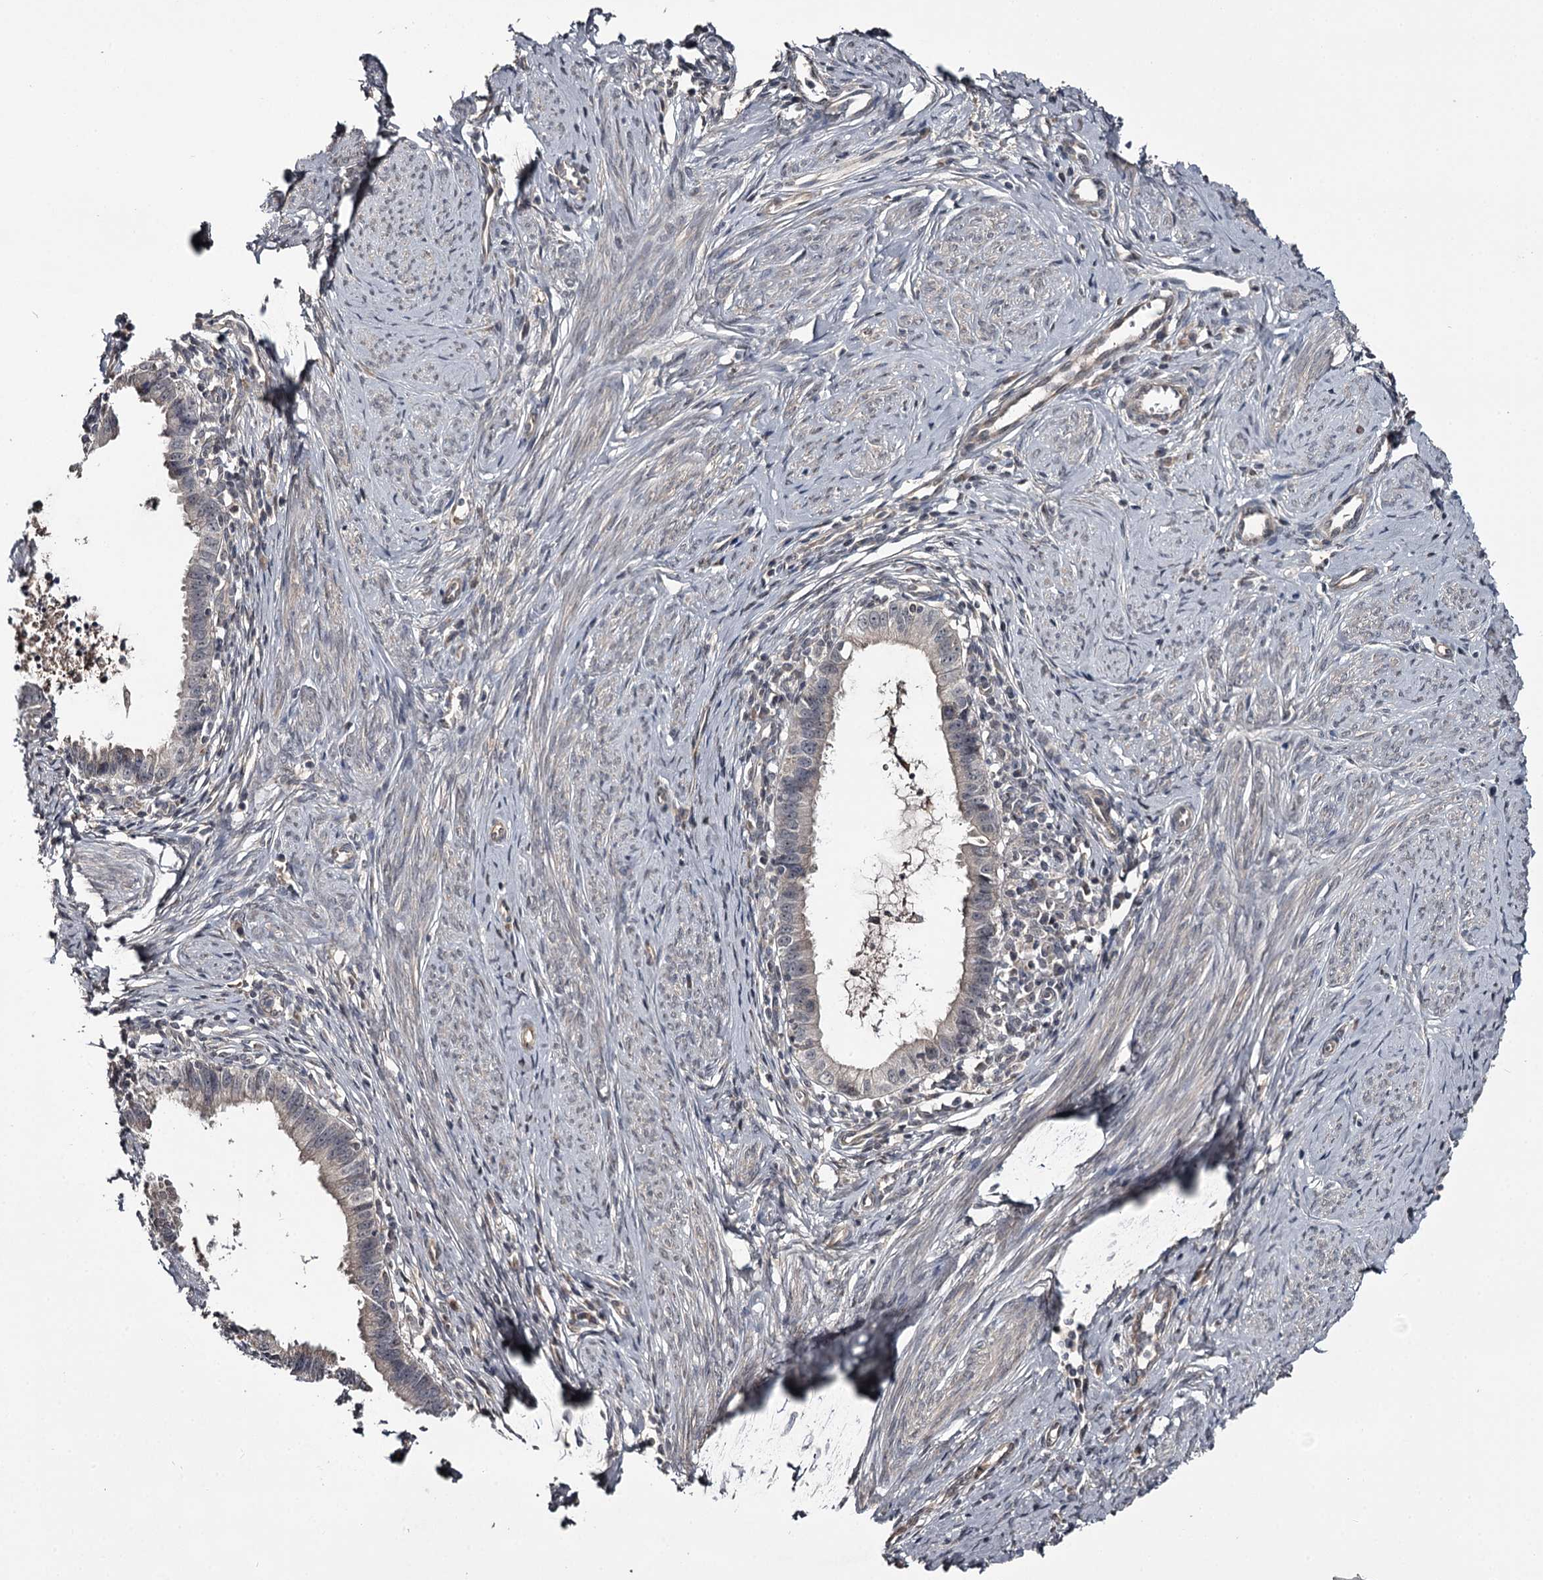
{"staining": {"intensity": "negative", "quantity": "none", "location": "none"}, "tissue": "cervical cancer", "cell_type": "Tumor cells", "image_type": "cancer", "snomed": [{"axis": "morphology", "description": "Adenocarcinoma, NOS"}, {"axis": "topography", "description": "Cervix"}], "caption": "The image reveals no staining of tumor cells in cervical adenocarcinoma.", "gene": "CWF19L2", "patient": {"sex": "female", "age": 36}}